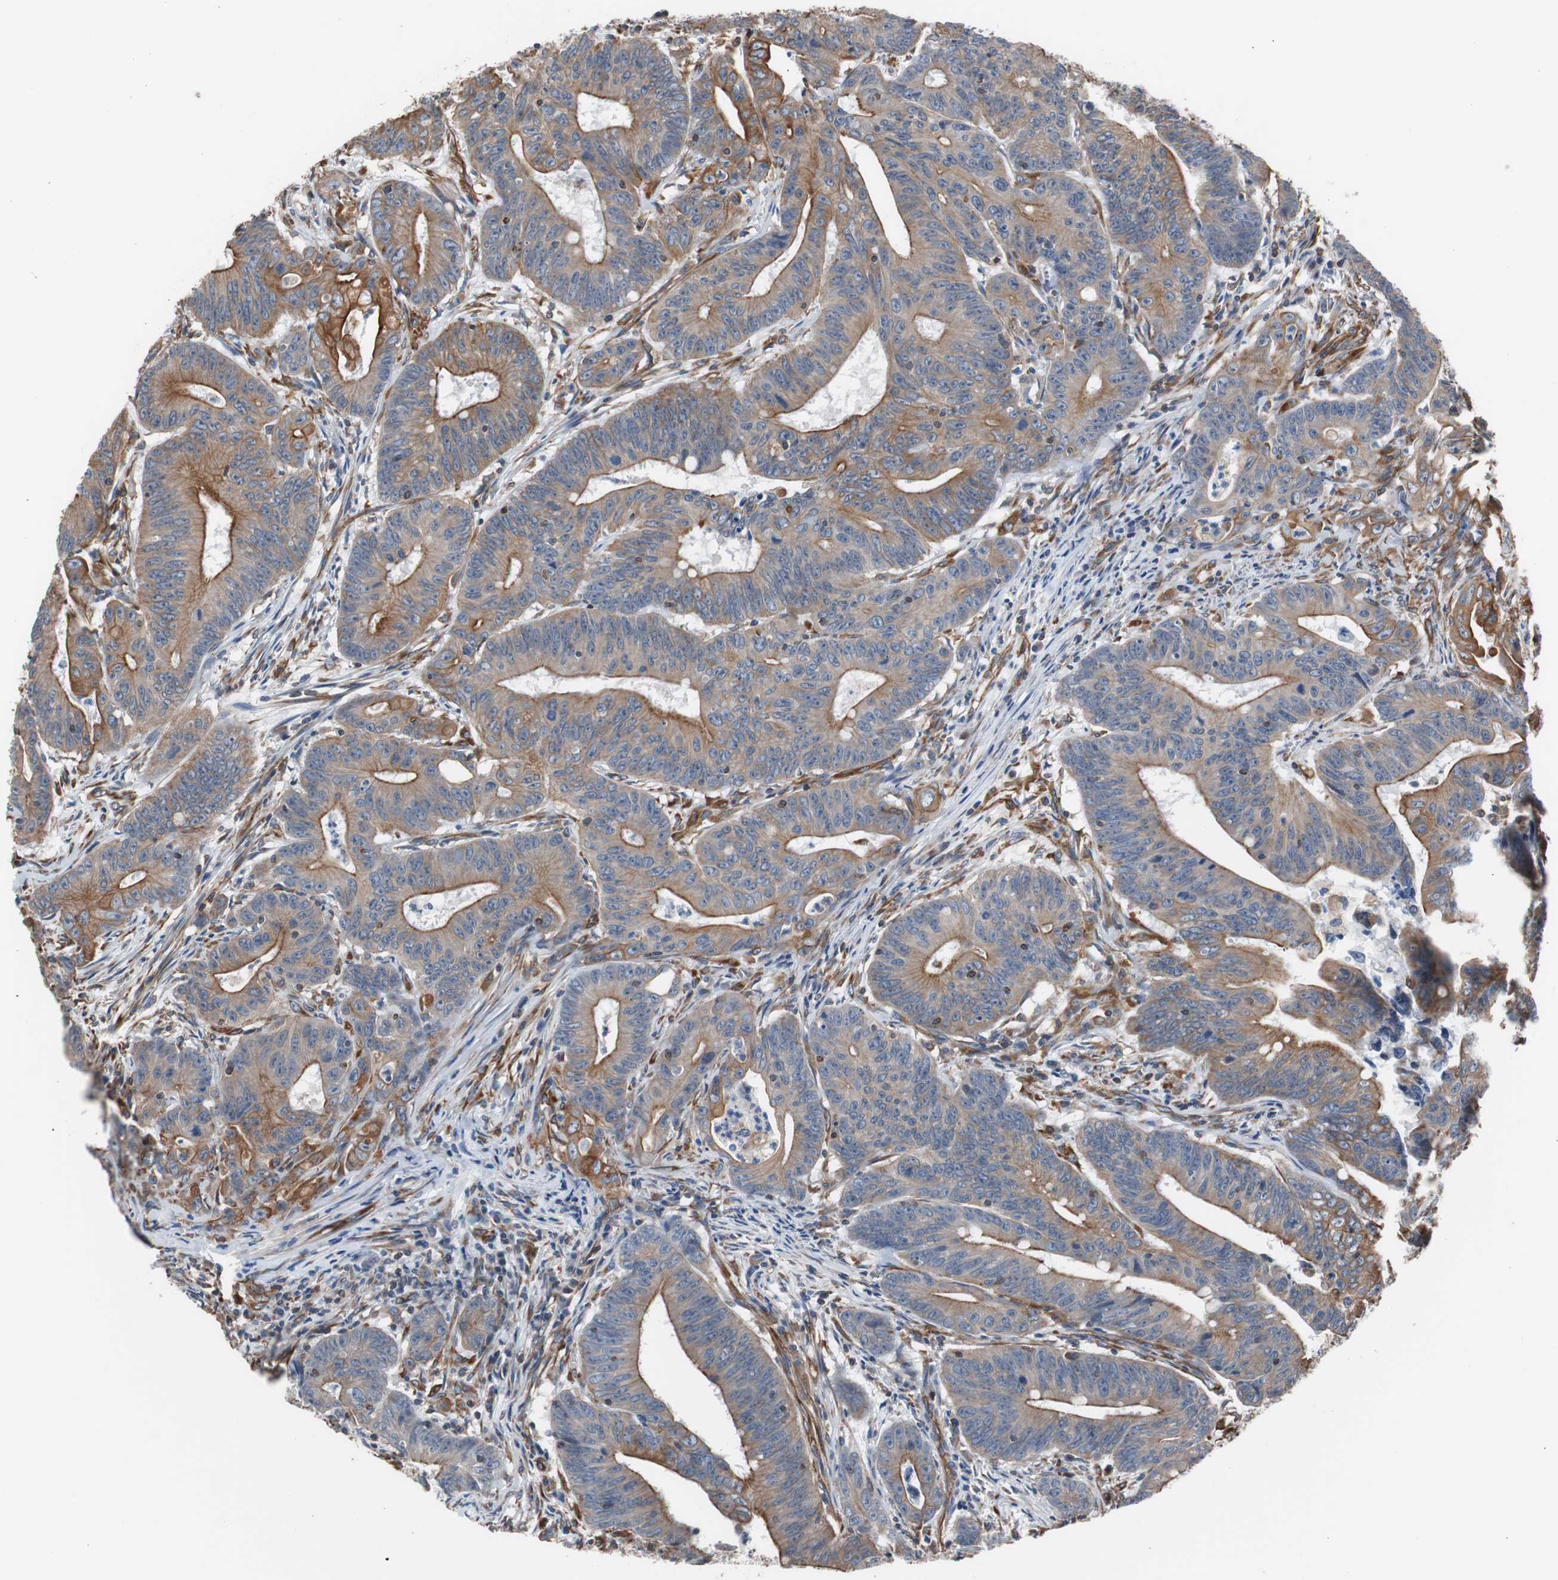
{"staining": {"intensity": "moderate", "quantity": "25%-75%", "location": "cytoplasmic/membranous"}, "tissue": "colorectal cancer", "cell_type": "Tumor cells", "image_type": "cancer", "snomed": [{"axis": "morphology", "description": "Adenocarcinoma, NOS"}, {"axis": "topography", "description": "Colon"}], "caption": "The micrograph exhibits immunohistochemical staining of adenocarcinoma (colorectal). There is moderate cytoplasmic/membranous positivity is appreciated in about 25%-75% of tumor cells.", "gene": "KIF3B", "patient": {"sex": "male", "age": 45}}